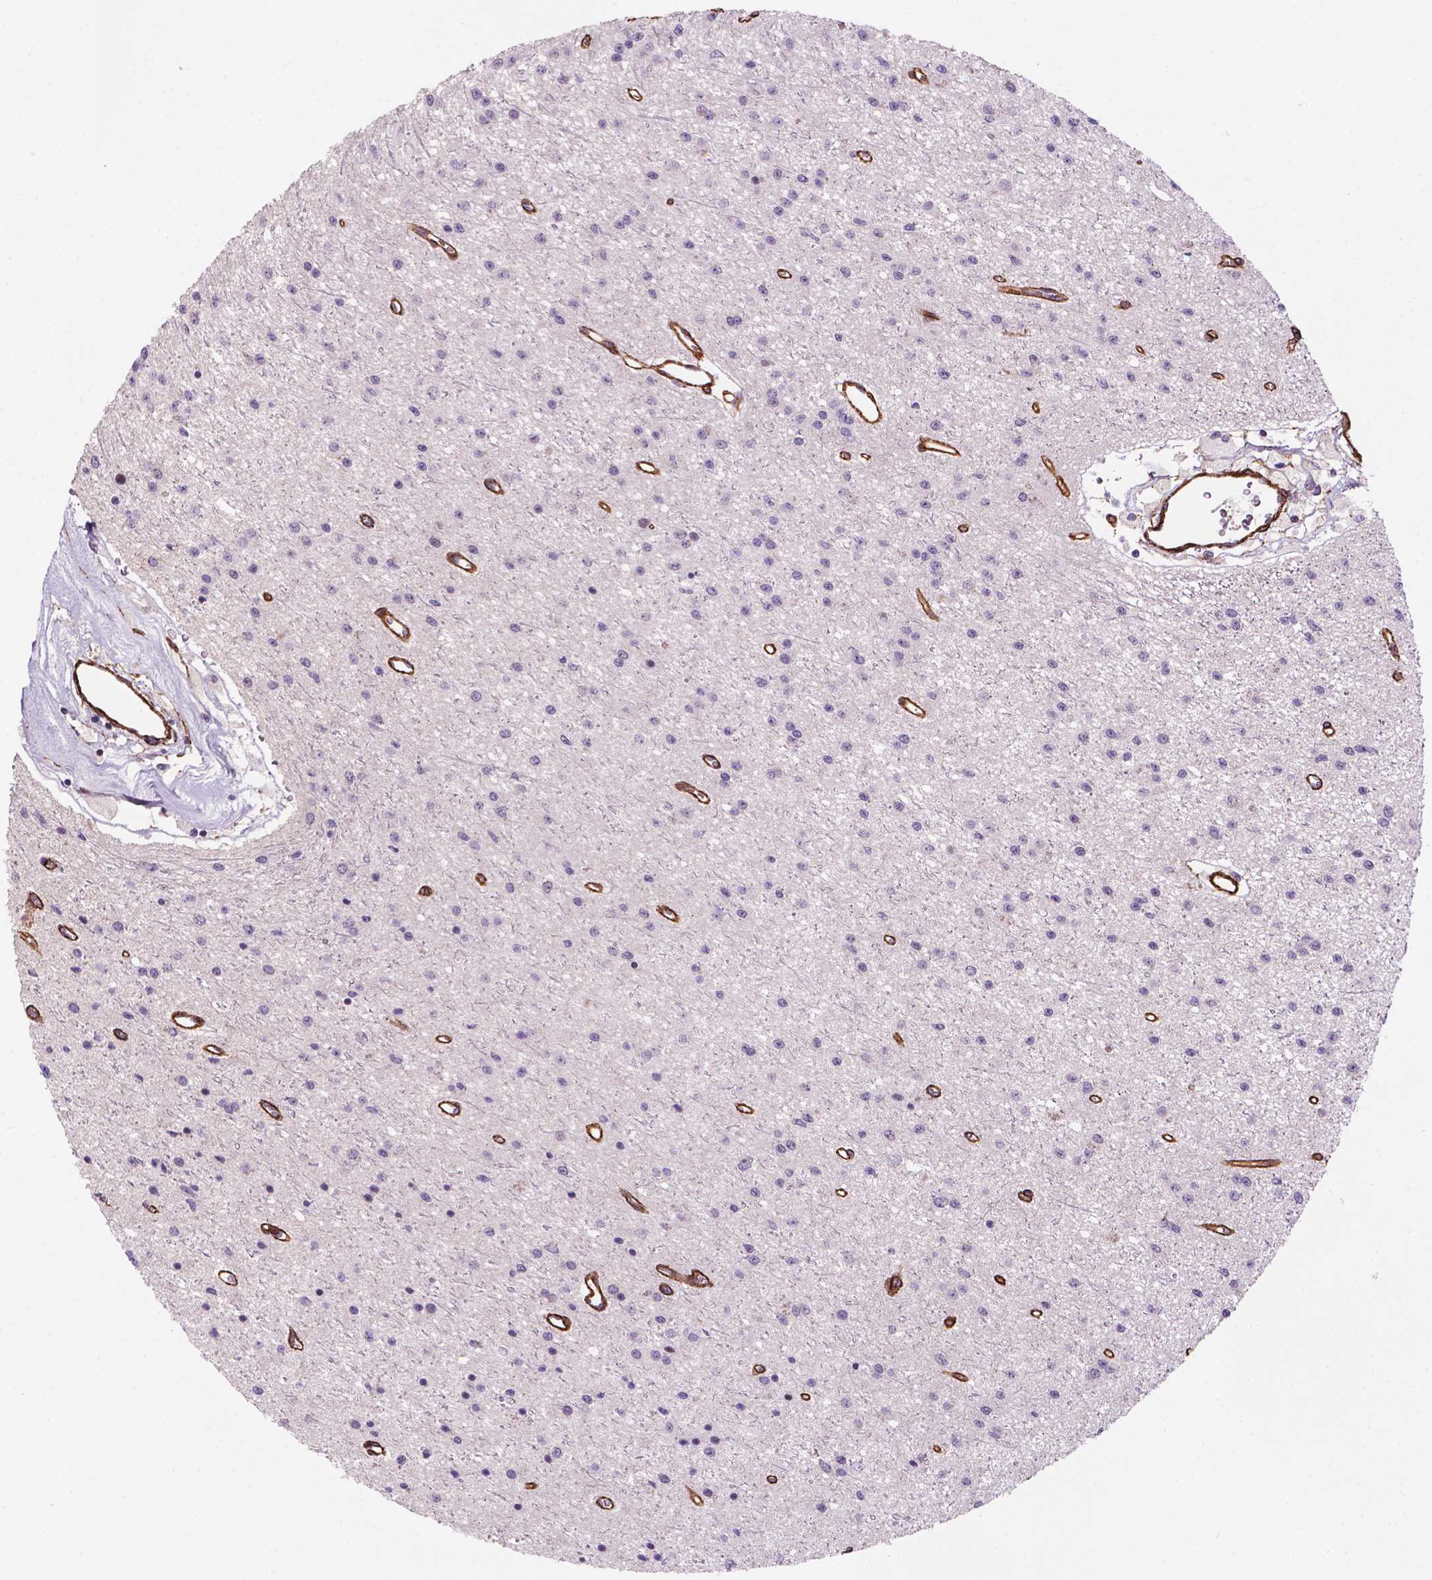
{"staining": {"intensity": "negative", "quantity": "none", "location": "none"}, "tissue": "glioma", "cell_type": "Tumor cells", "image_type": "cancer", "snomed": [{"axis": "morphology", "description": "Glioma, malignant, Low grade"}, {"axis": "topography", "description": "Brain"}], "caption": "This is a histopathology image of IHC staining of glioma, which shows no expression in tumor cells.", "gene": "EGFL8", "patient": {"sex": "female", "age": 45}}